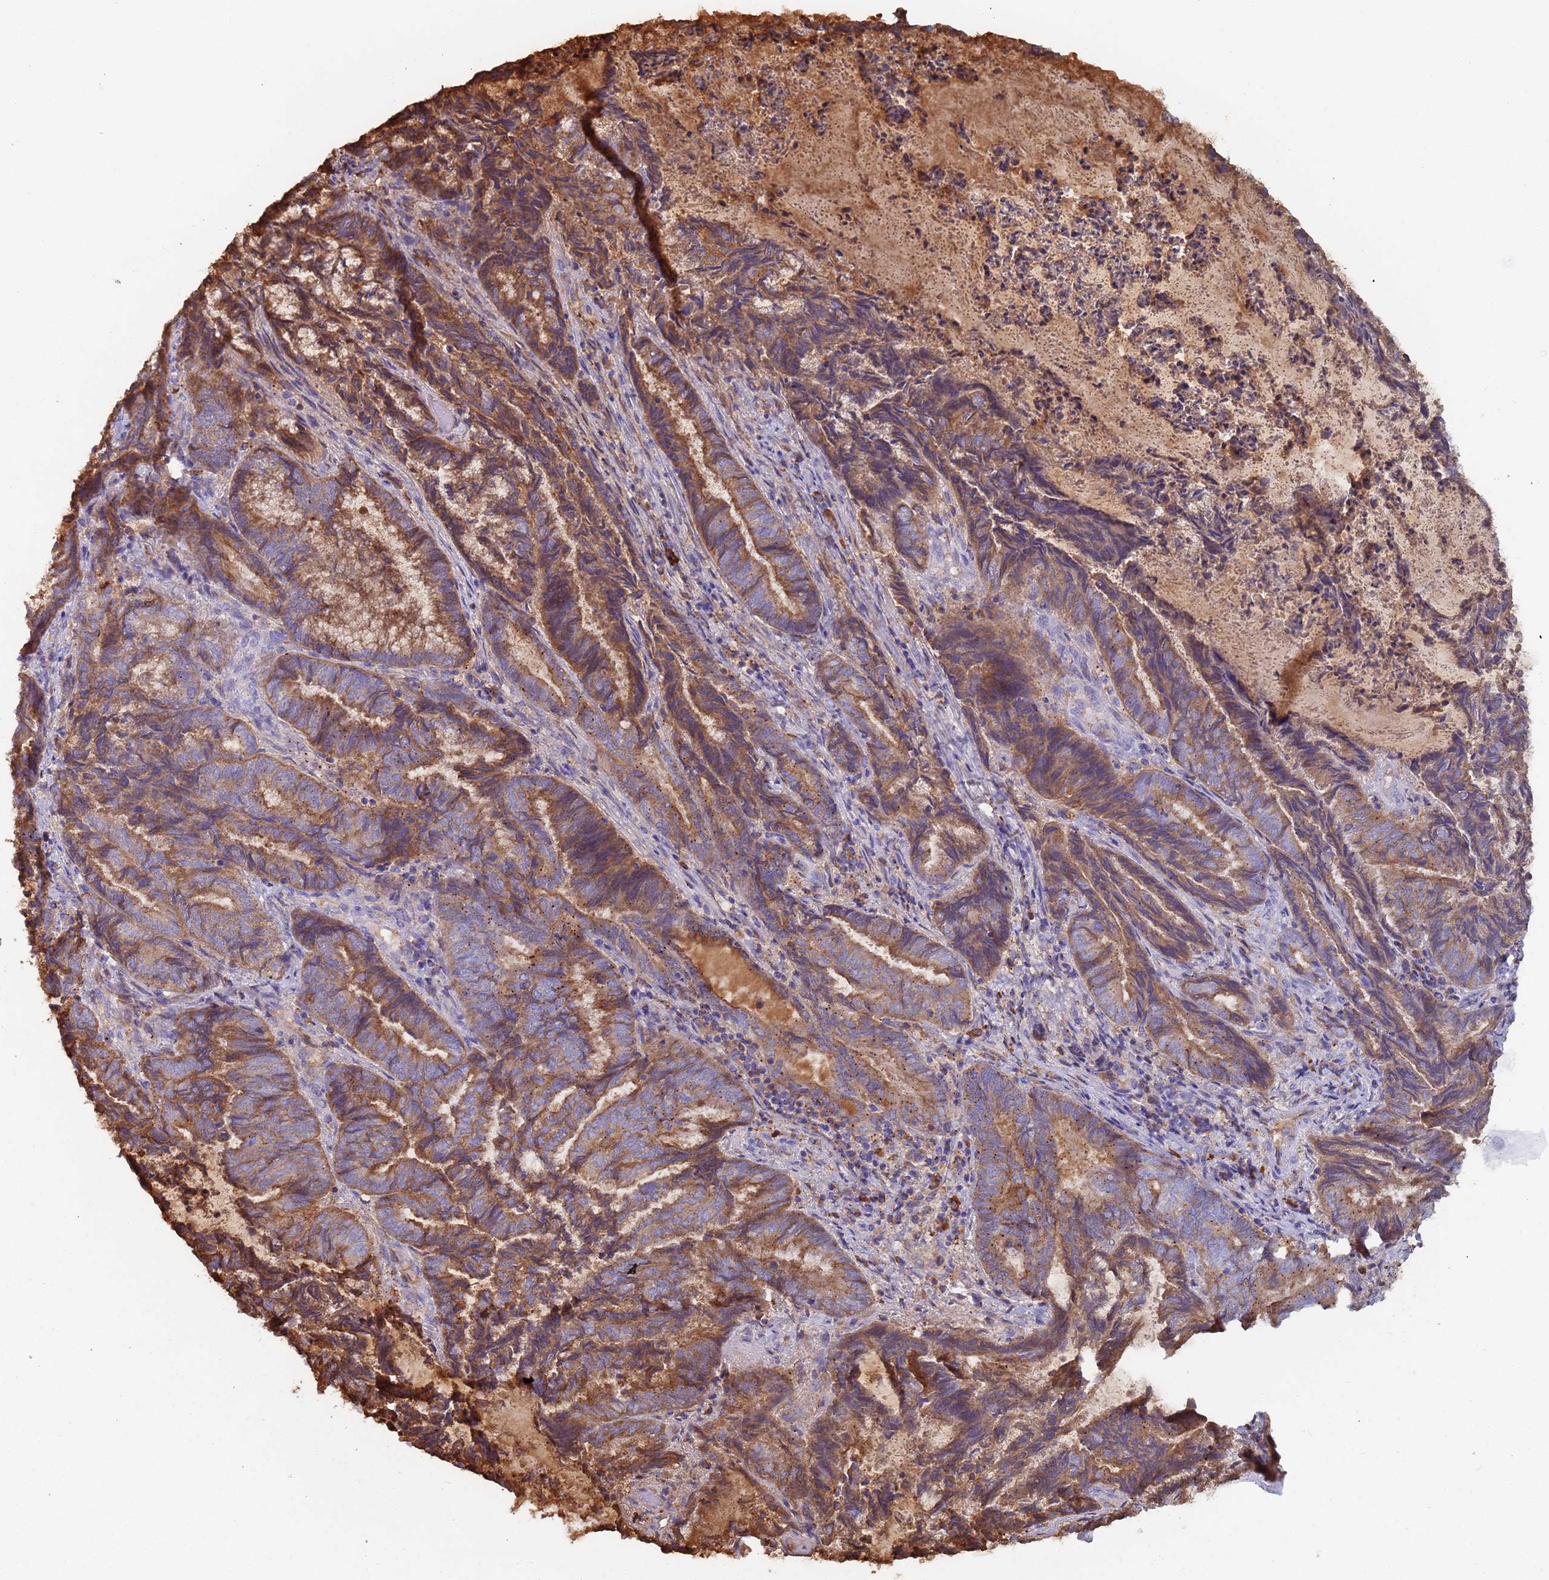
{"staining": {"intensity": "moderate", "quantity": ">75%", "location": "cytoplasmic/membranous"}, "tissue": "endometrial cancer", "cell_type": "Tumor cells", "image_type": "cancer", "snomed": [{"axis": "morphology", "description": "Adenocarcinoma, NOS"}, {"axis": "topography", "description": "Endometrium"}], "caption": "Tumor cells reveal medium levels of moderate cytoplasmic/membranous expression in about >75% of cells in endometrial cancer.", "gene": "CYSLTR2", "patient": {"sex": "female", "age": 80}}